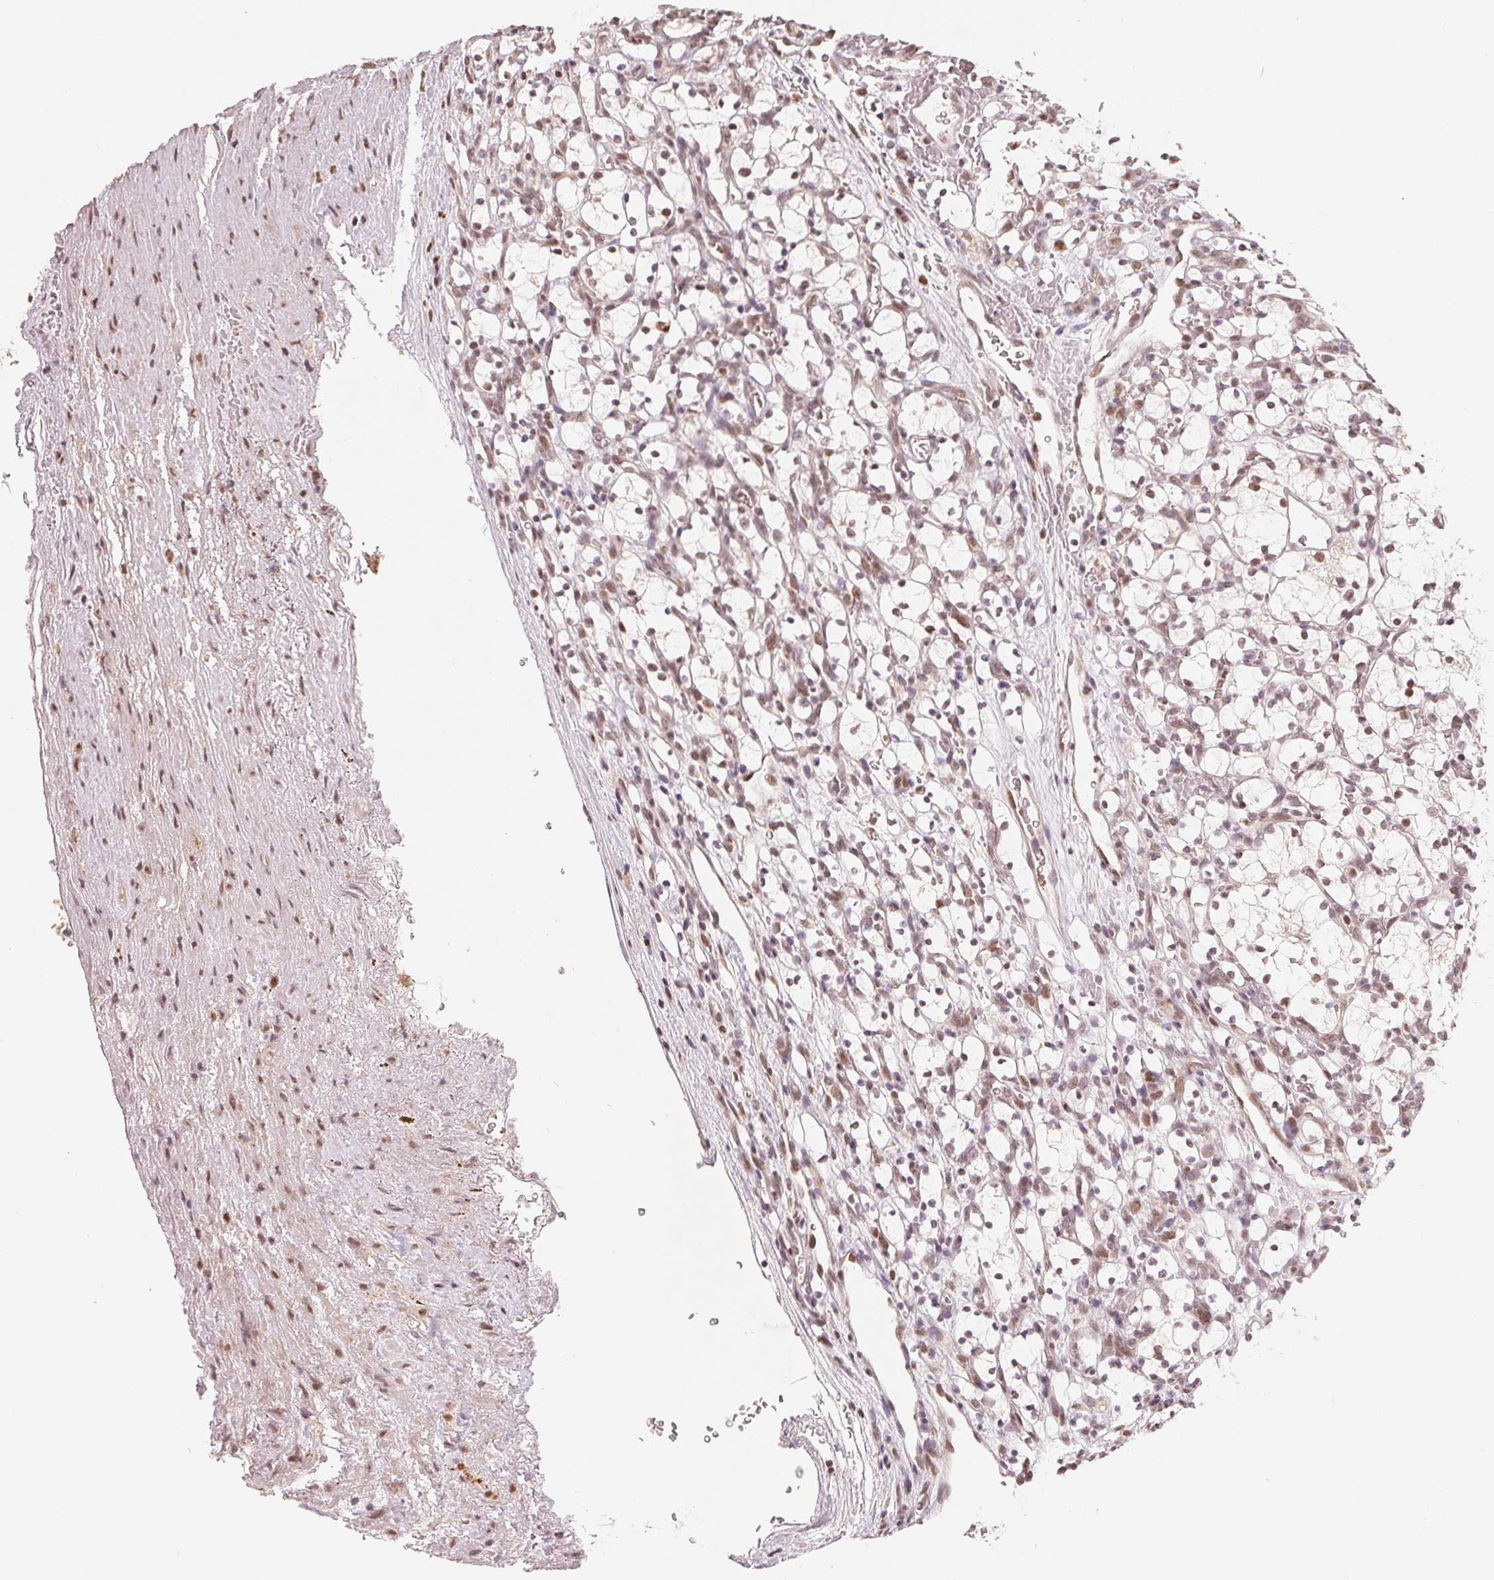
{"staining": {"intensity": "weak", "quantity": "25%-75%", "location": "nuclear"}, "tissue": "renal cancer", "cell_type": "Tumor cells", "image_type": "cancer", "snomed": [{"axis": "morphology", "description": "Adenocarcinoma, NOS"}, {"axis": "topography", "description": "Kidney"}], "caption": "Renal cancer (adenocarcinoma) tissue exhibits weak nuclear positivity in approximately 25%-75% of tumor cells, visualized by immunohistochemistry.", "gene": "CCDC138", "patient": {"sex": "female", "age": 69}}